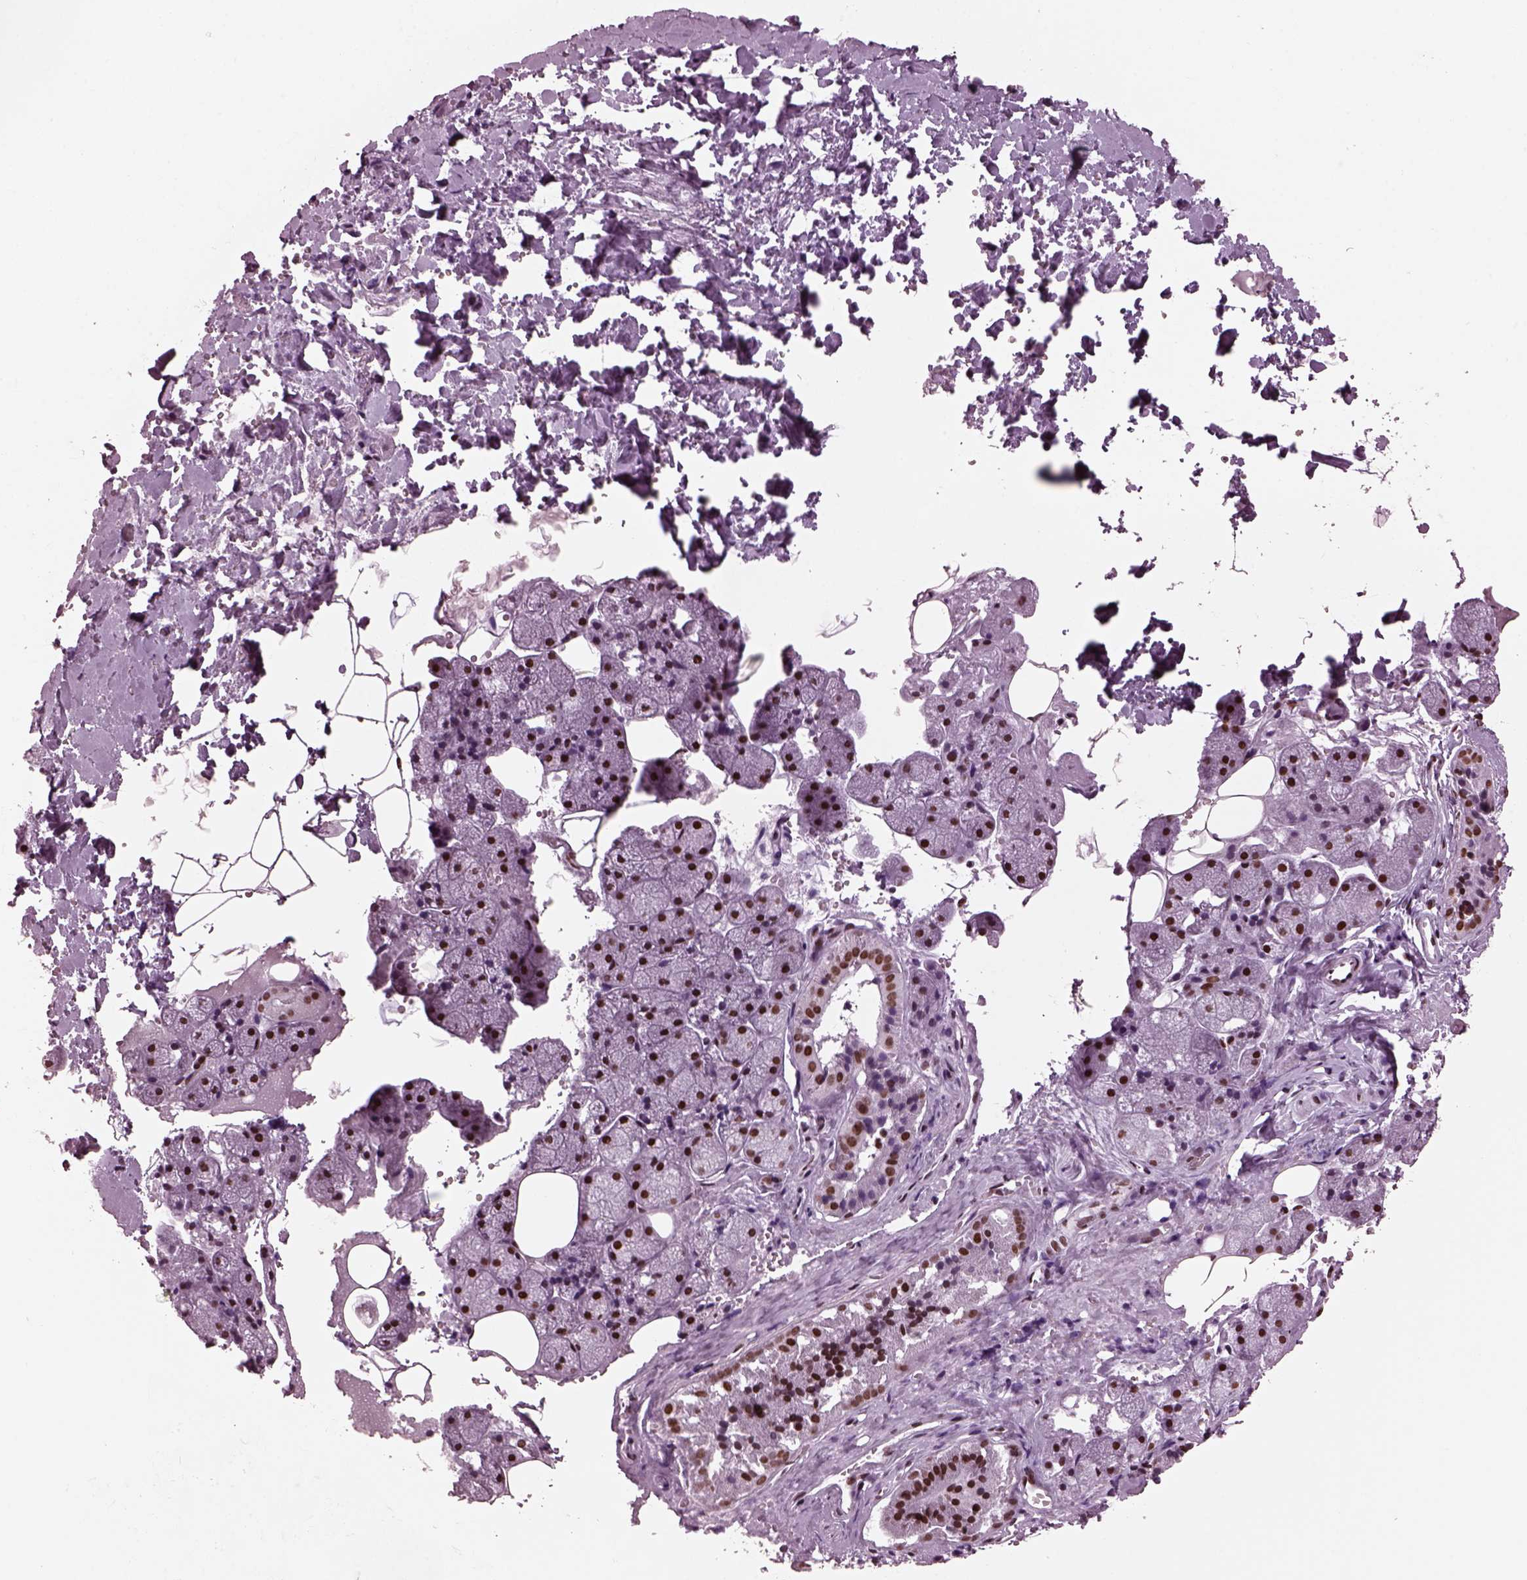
{"staining": {"intensity": "moderate", "quantity": ">75%", "location": "nuclear"}, "tissue": "salivary gland", "cell_type": "Glandular cells", "image_type": "normal", "snomed": [{"axis": "morphology", "description": "Normal tissue, NOS"}, {"axis": "topography", "description": "Salivary gland"}], "caption": "Protein staining by immunohistochemistry (IHC) exhibits moderate nuclear staining in approximately >75% of glandular cells in normal salivary gland.", "gene": "CBFA2T3", "patient": {"sex": "male", "age": 38}}